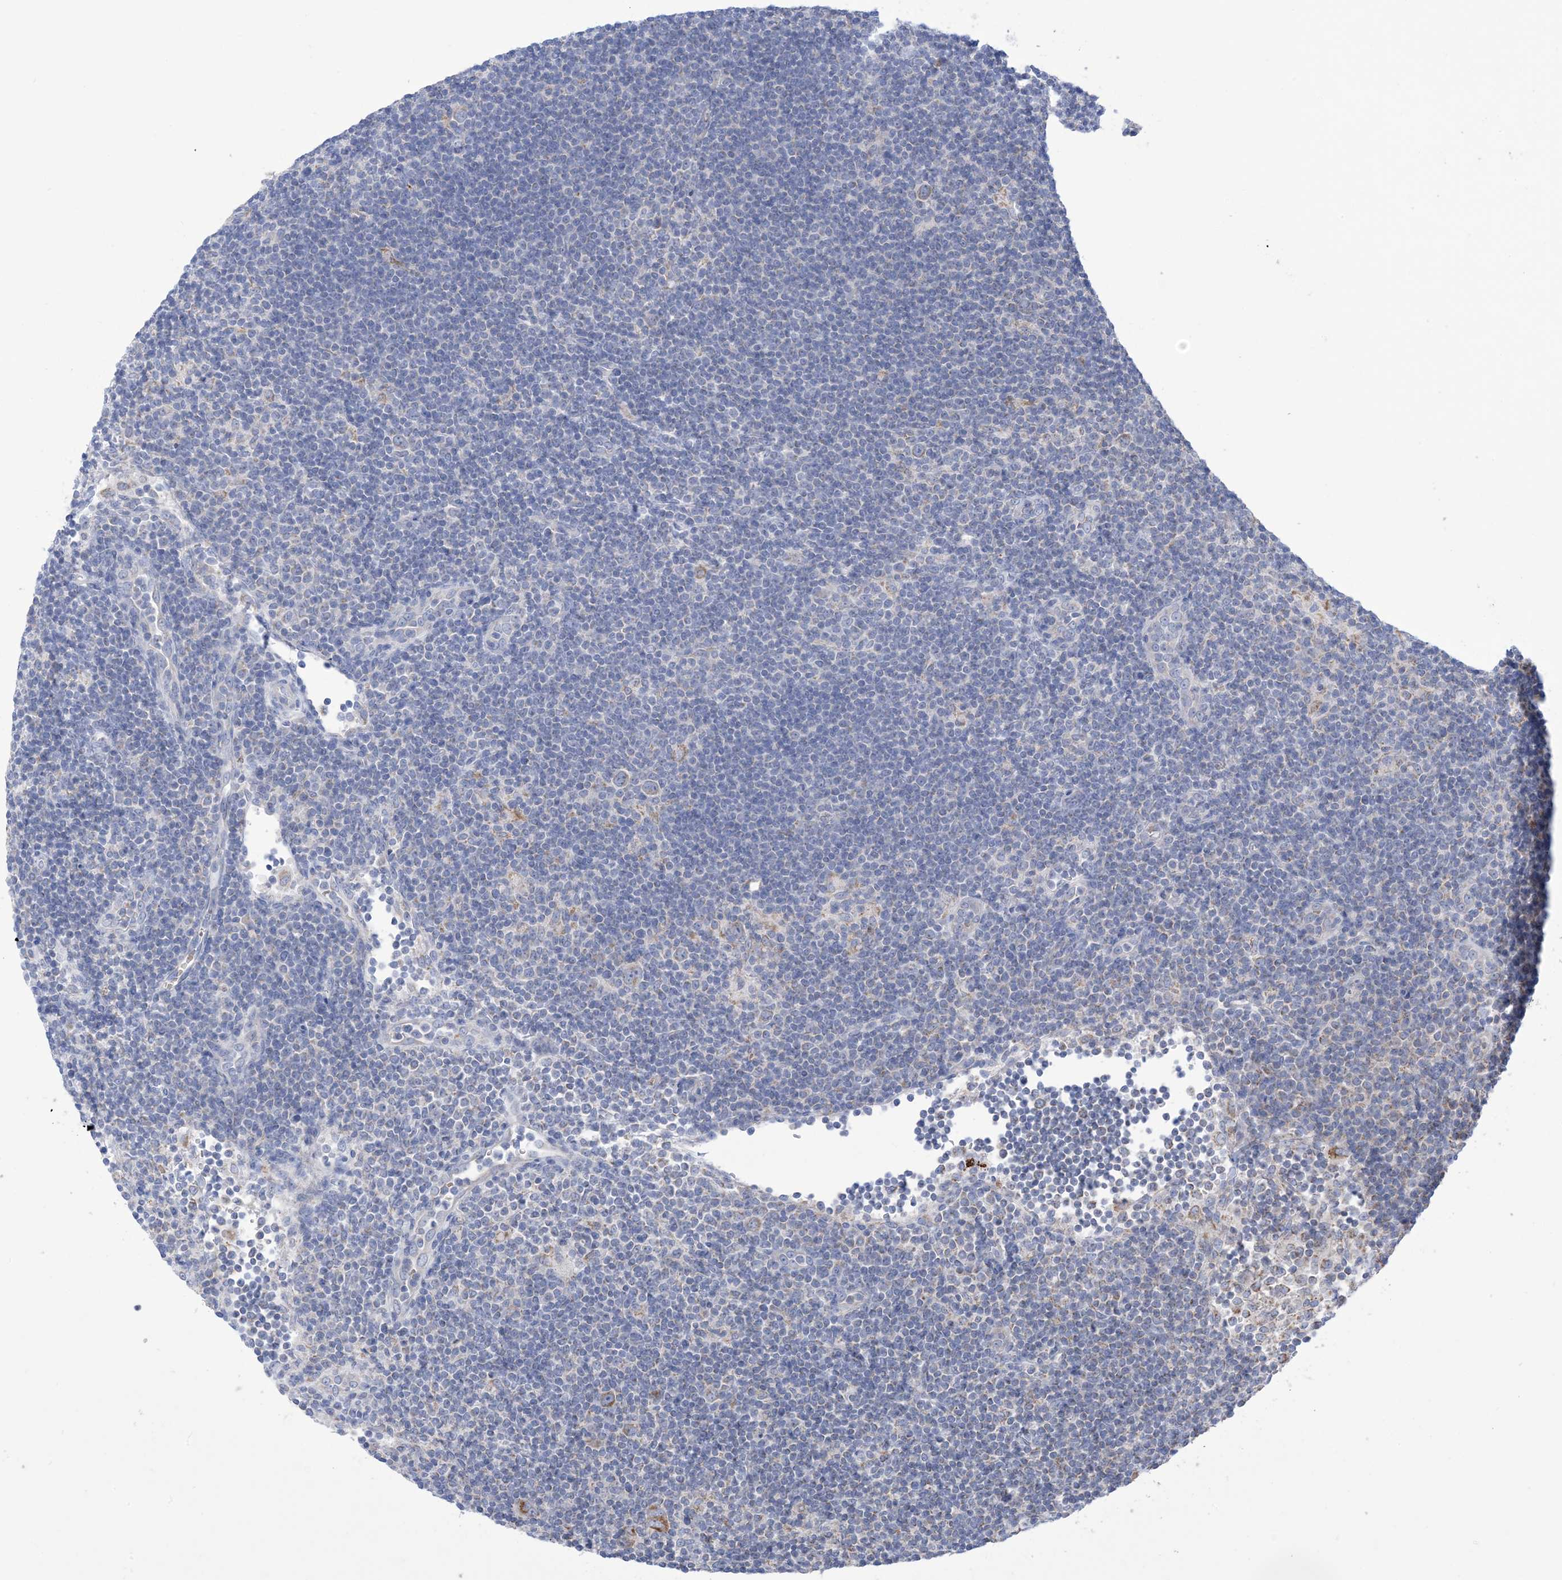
{"staining": {"intensity": "moderate", "quantity": "<25%", "location": "cytoplasmic/membranous"}, "tissue": "lymphoma", "cell_type": "Tumor cells", "image_type": "cancer", "snomed": [{"axis": "morphology", "description": "Hodgkin's disease, NOS"}, {"axis": "topography", "description": "Lymph node"}], "caption": "Moderate cytoplasmic/membranous staining is appreciated in approximately <25% of tumor cells in Hodgkin's disease.", "gene": "CLEC16A", "patient": {"sex": "female", "age": 57}}